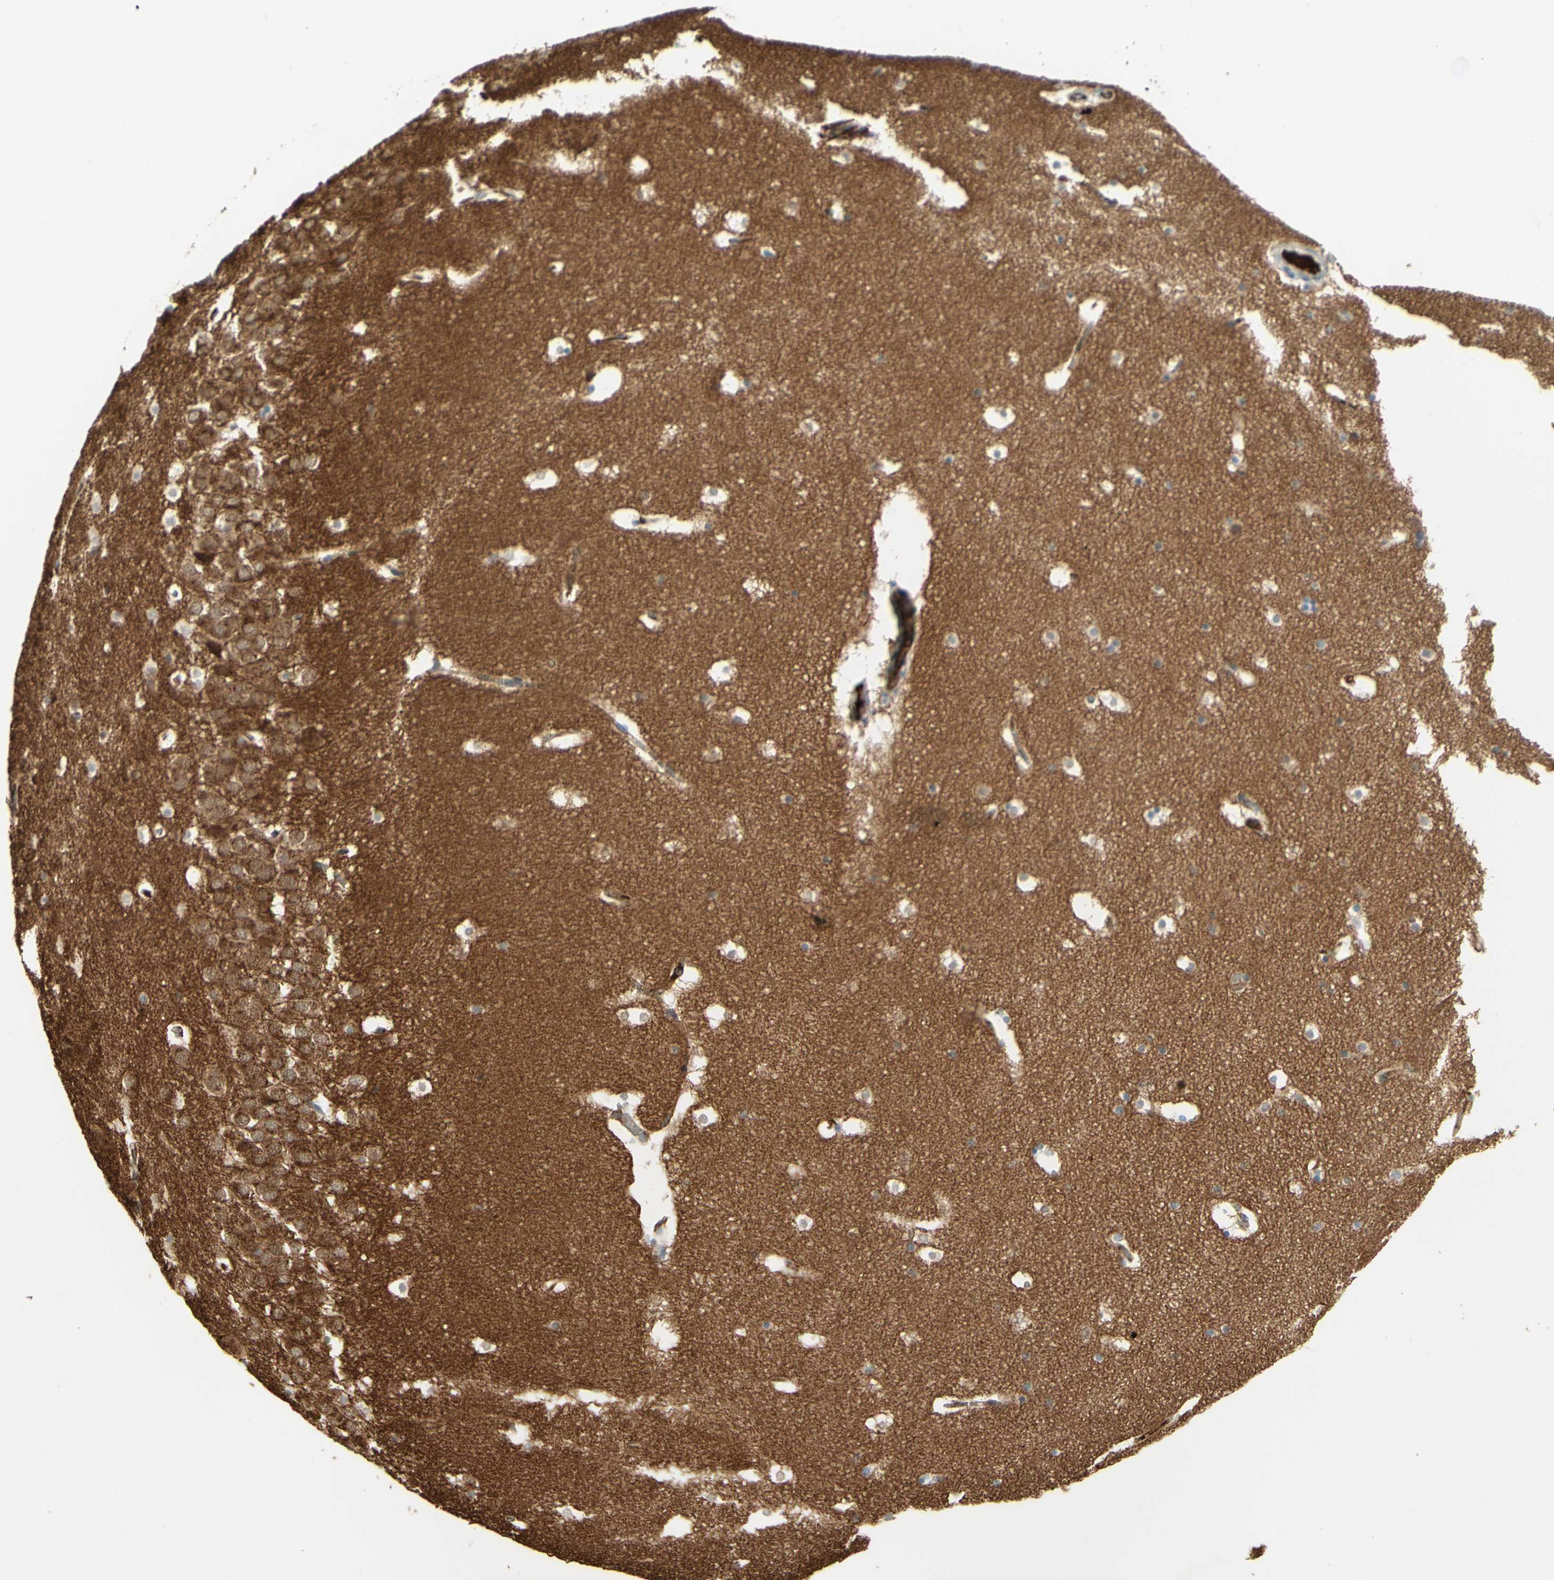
{"staining": {"intensity": "weak", "quantity": "<25%", "location": "cytoplasmic/membranous"}, "tissue": "hippocampus", "cell_type": "Glial cells", "image_type": "normal", "snomed": [{"axis": "morphology", "description": "Normal tissue, NOS"}, {"axis": "topography", "description": "Hippocampus"}], "caption": "IHC photomicrograph of normal hippocampus stained for a protein (brown), which shows no staining in glial cells.", "gene": "ANGPT2", "patient": {"sex": "male", "age": 45}}